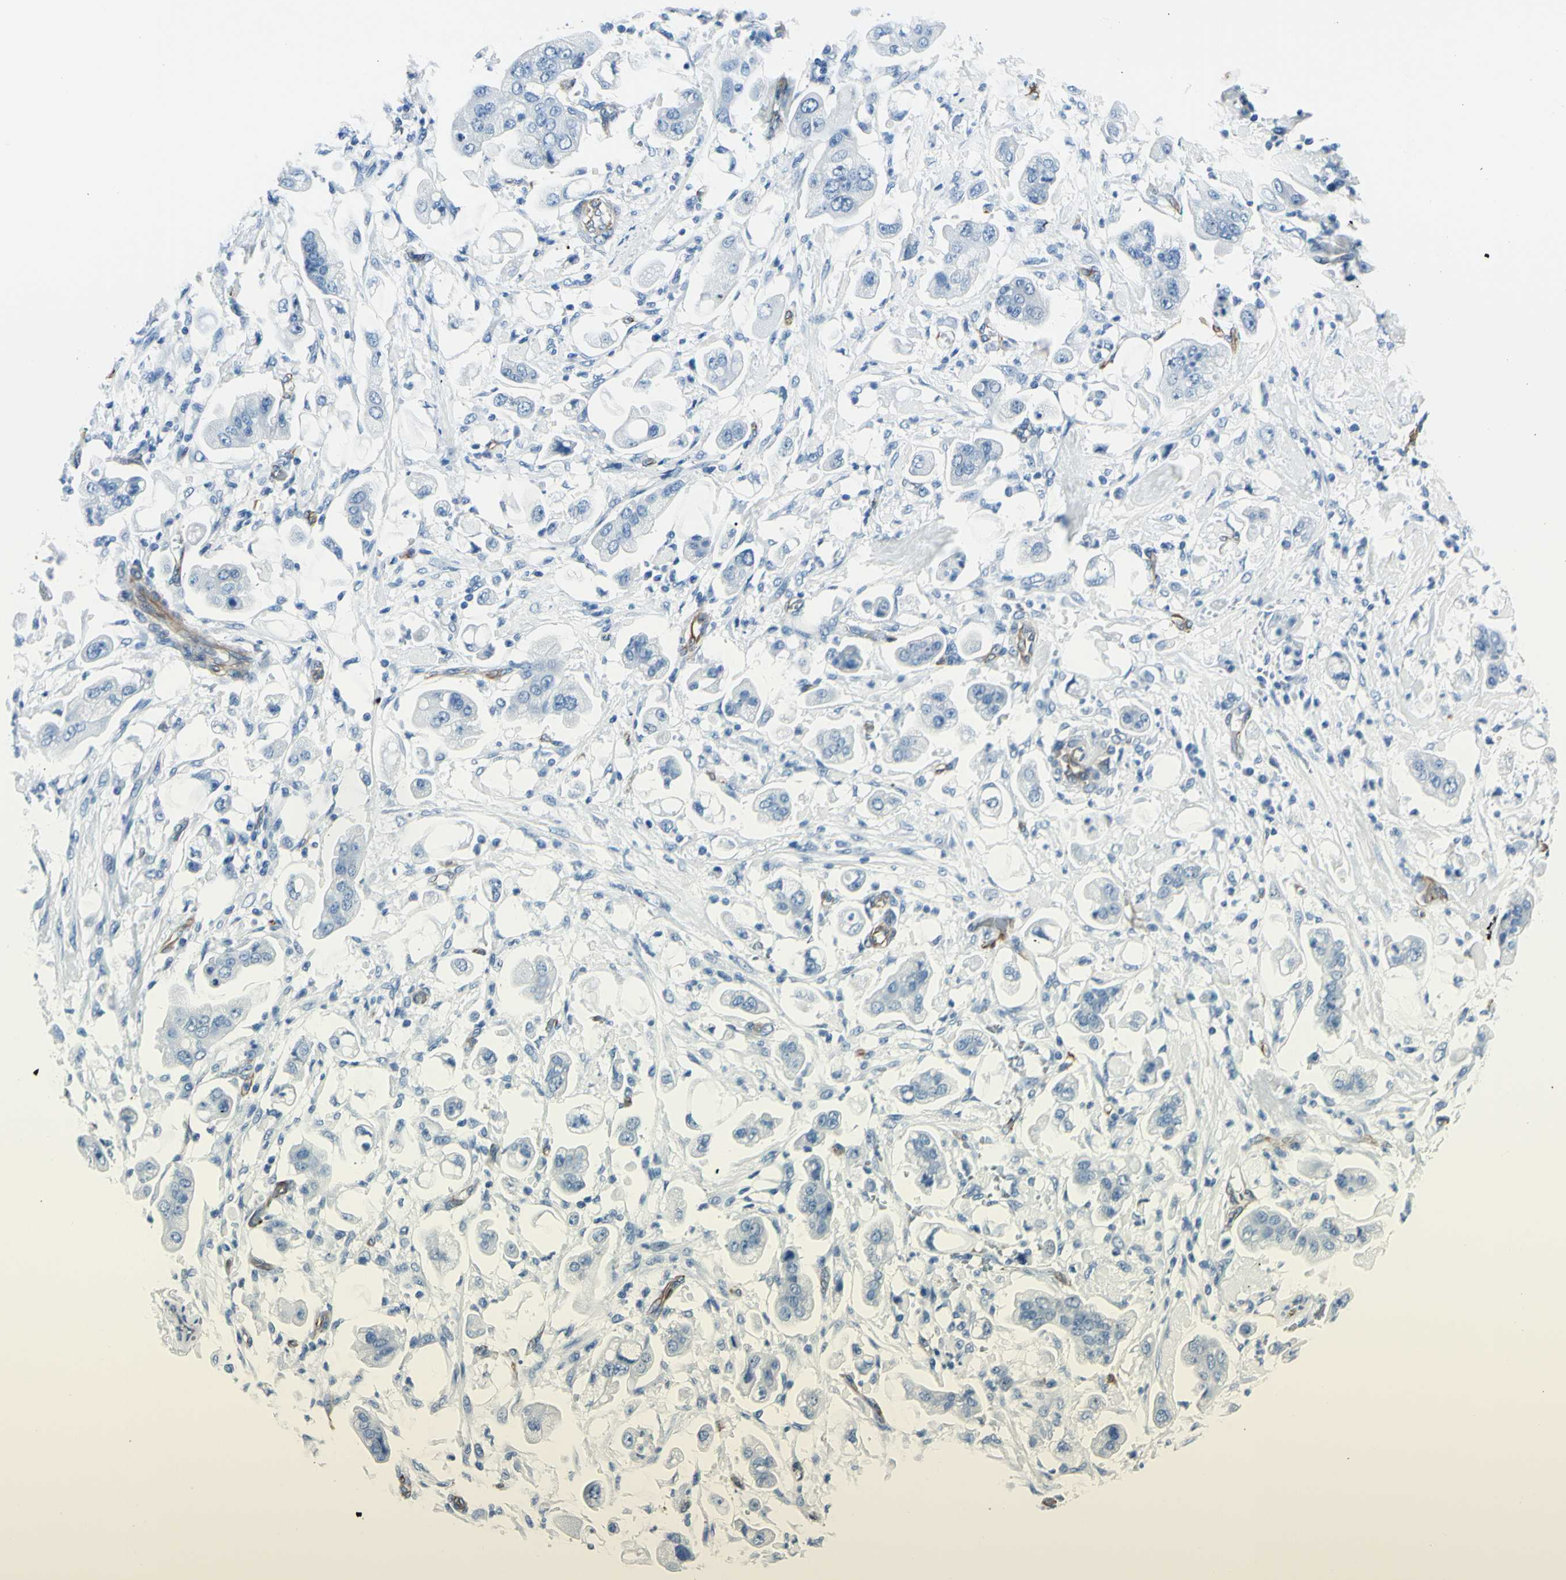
{"staining": {"intensity": "negative", "quantity": "none", "location": "none"}, "tissue": "stomach cancer", "cell_type": "Tumor cells", "image_type": "cancer", "snomed": [{"axis": "morphology", "description": "Adenocarcinoma, NOS"}, {"axis": "topography", "description": "Stomach"}], "caption": "Immunohistochemistry histopathology image of neoplastic tissue: stomach adenocarcinoma stained with DAB (3,3'-diaminobenzidine) demonstrates no significant protein expression in tumor cells. (Brightfield microscopy of DAB (3,3'-diaminobenzidine) immunohistochemistry (IHC) at high magnification).", "gene": "PTH2R", "patient": {"sex": "male", "age": 62}}